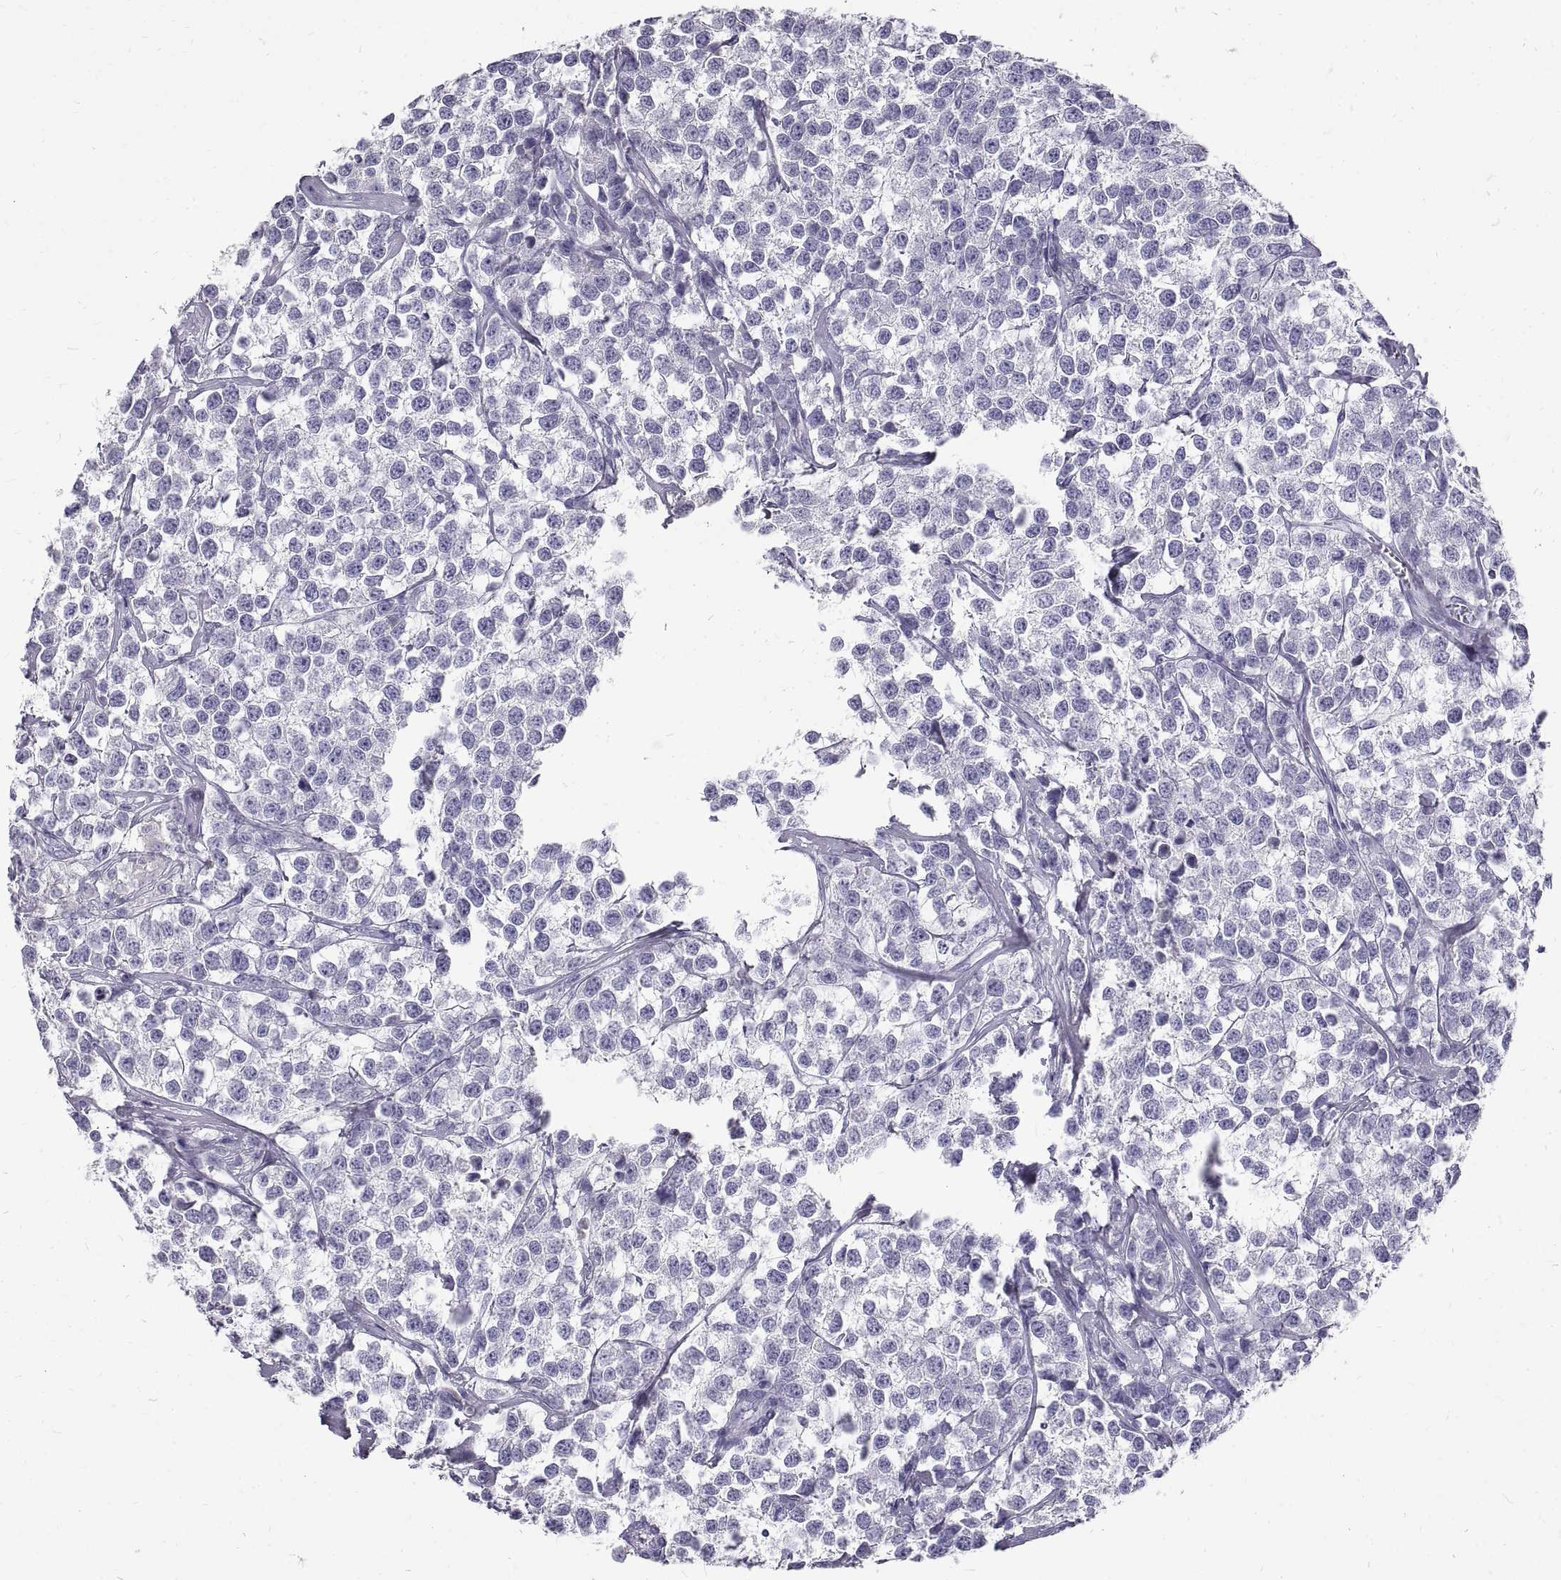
{"staining": {"intensity": "negative", "quantity": "none", "location": "none"}, "tissue": "testis cancer", "cell_type": "Tumor cells", "image_type": "cancer", "snomed": [{"axis": "morphology", "description": "Seminoma, NOS"}, {"axis": "topography", "description": "Testis"}], "caption": "Protein analysis of testis seminoma demonstrates no significant staining in tumor cells.", "gene": "GNG12", "patient": {"sex": "male", "age": 59}}